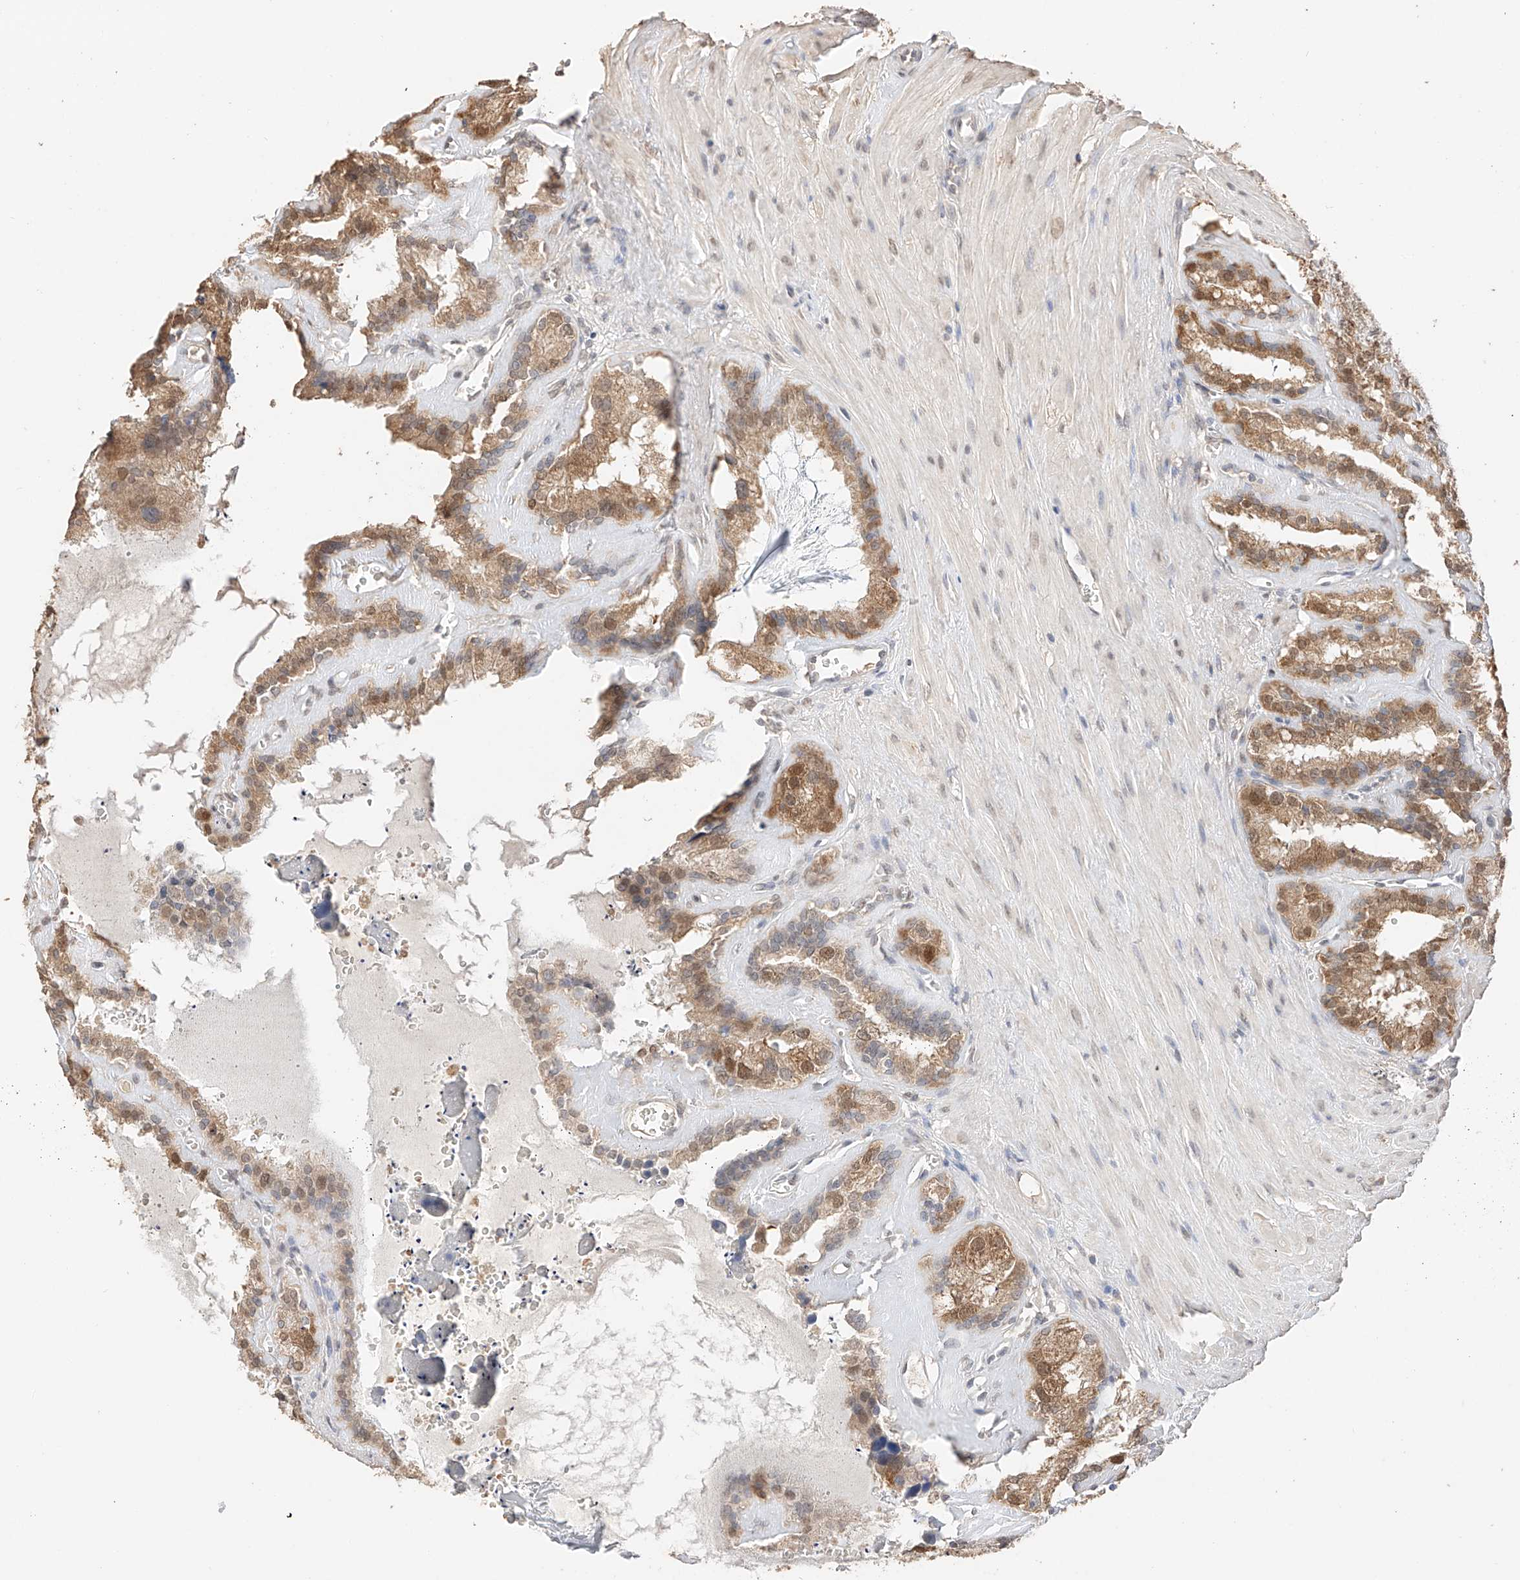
{"staining": {"intensity": "moderate", "quantity": ">75%", "location": "cytoplasmic/membranous"}, "tissue": "seminal vesicle", "cell_type": "Glandular cells", "image_type": "normal", "snomed": [{"axis": "morphology", "description": "Normal tissue, NOS"}, {"axis": "topography", "description": "Prostate"}, {"axis": "topography", "description": "Seminal veicle"}], "caption": "DAB immunohistochemical staining of benign human seminal vesicle demonstrates moderate cytoplasmic/membranous protein staining in approximately >75% of glandular cells.", "gene": "IL22RA2", "patient": {"sex": "male", "age": 59}}